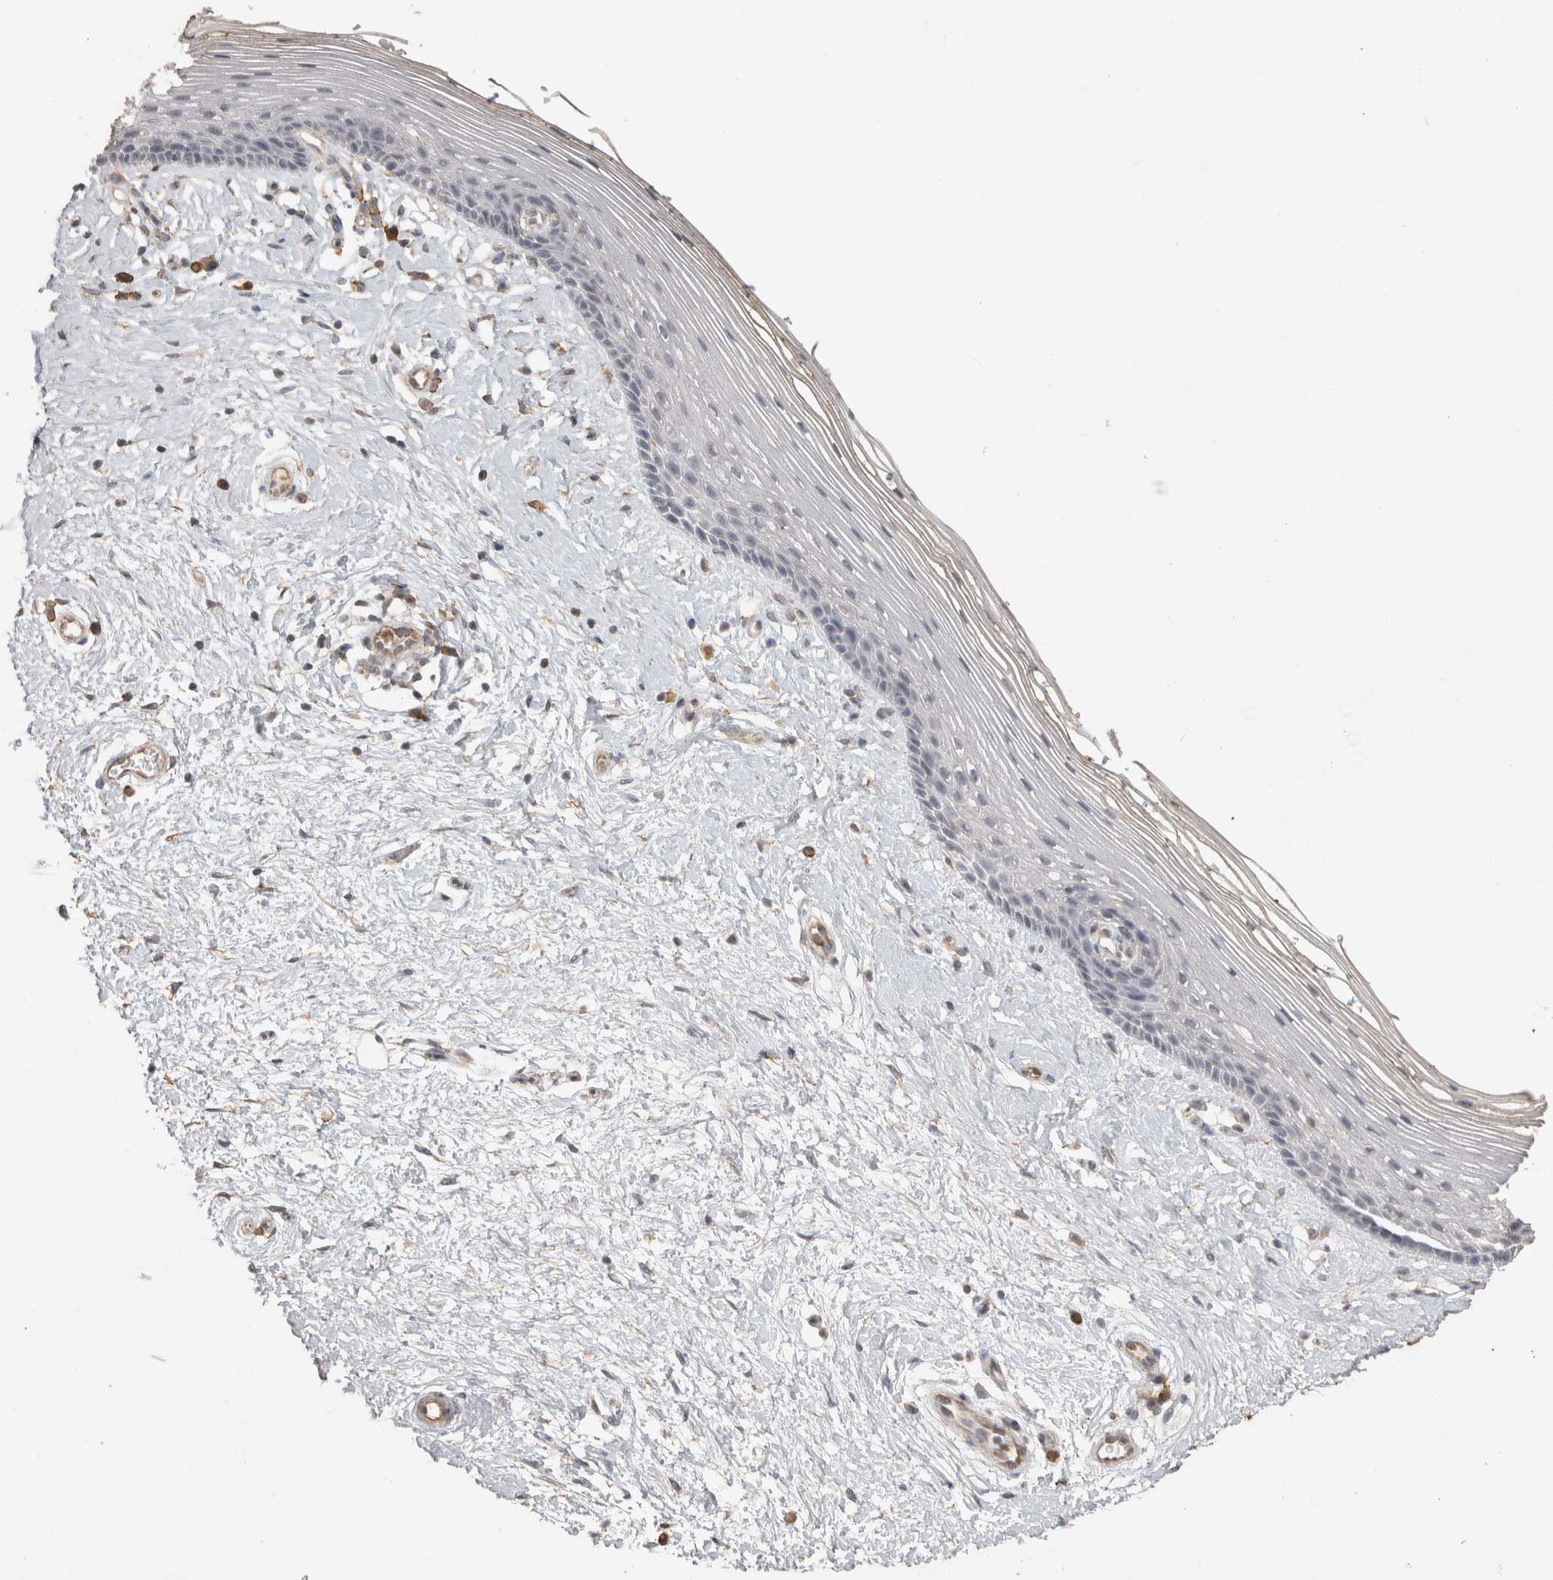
{"staining": {"intensity": "negative", "quantity": "none", "location": "none"}, "tissue": "vagina", "cell_type": "Squamous epithelial cells", "image_type": "normal", "snomed": [{"axis": "morphology", "description": "Normal tissue, NOS"}, {"axis": "topography", "description": "Vagina"}], "caption": "Vagina stained for a protein using immunohistochemistry (IHC) displays no staining squamous epithelial cells.", "gene": "REPS2", "patient": {"sex": "female", "age": 46}}